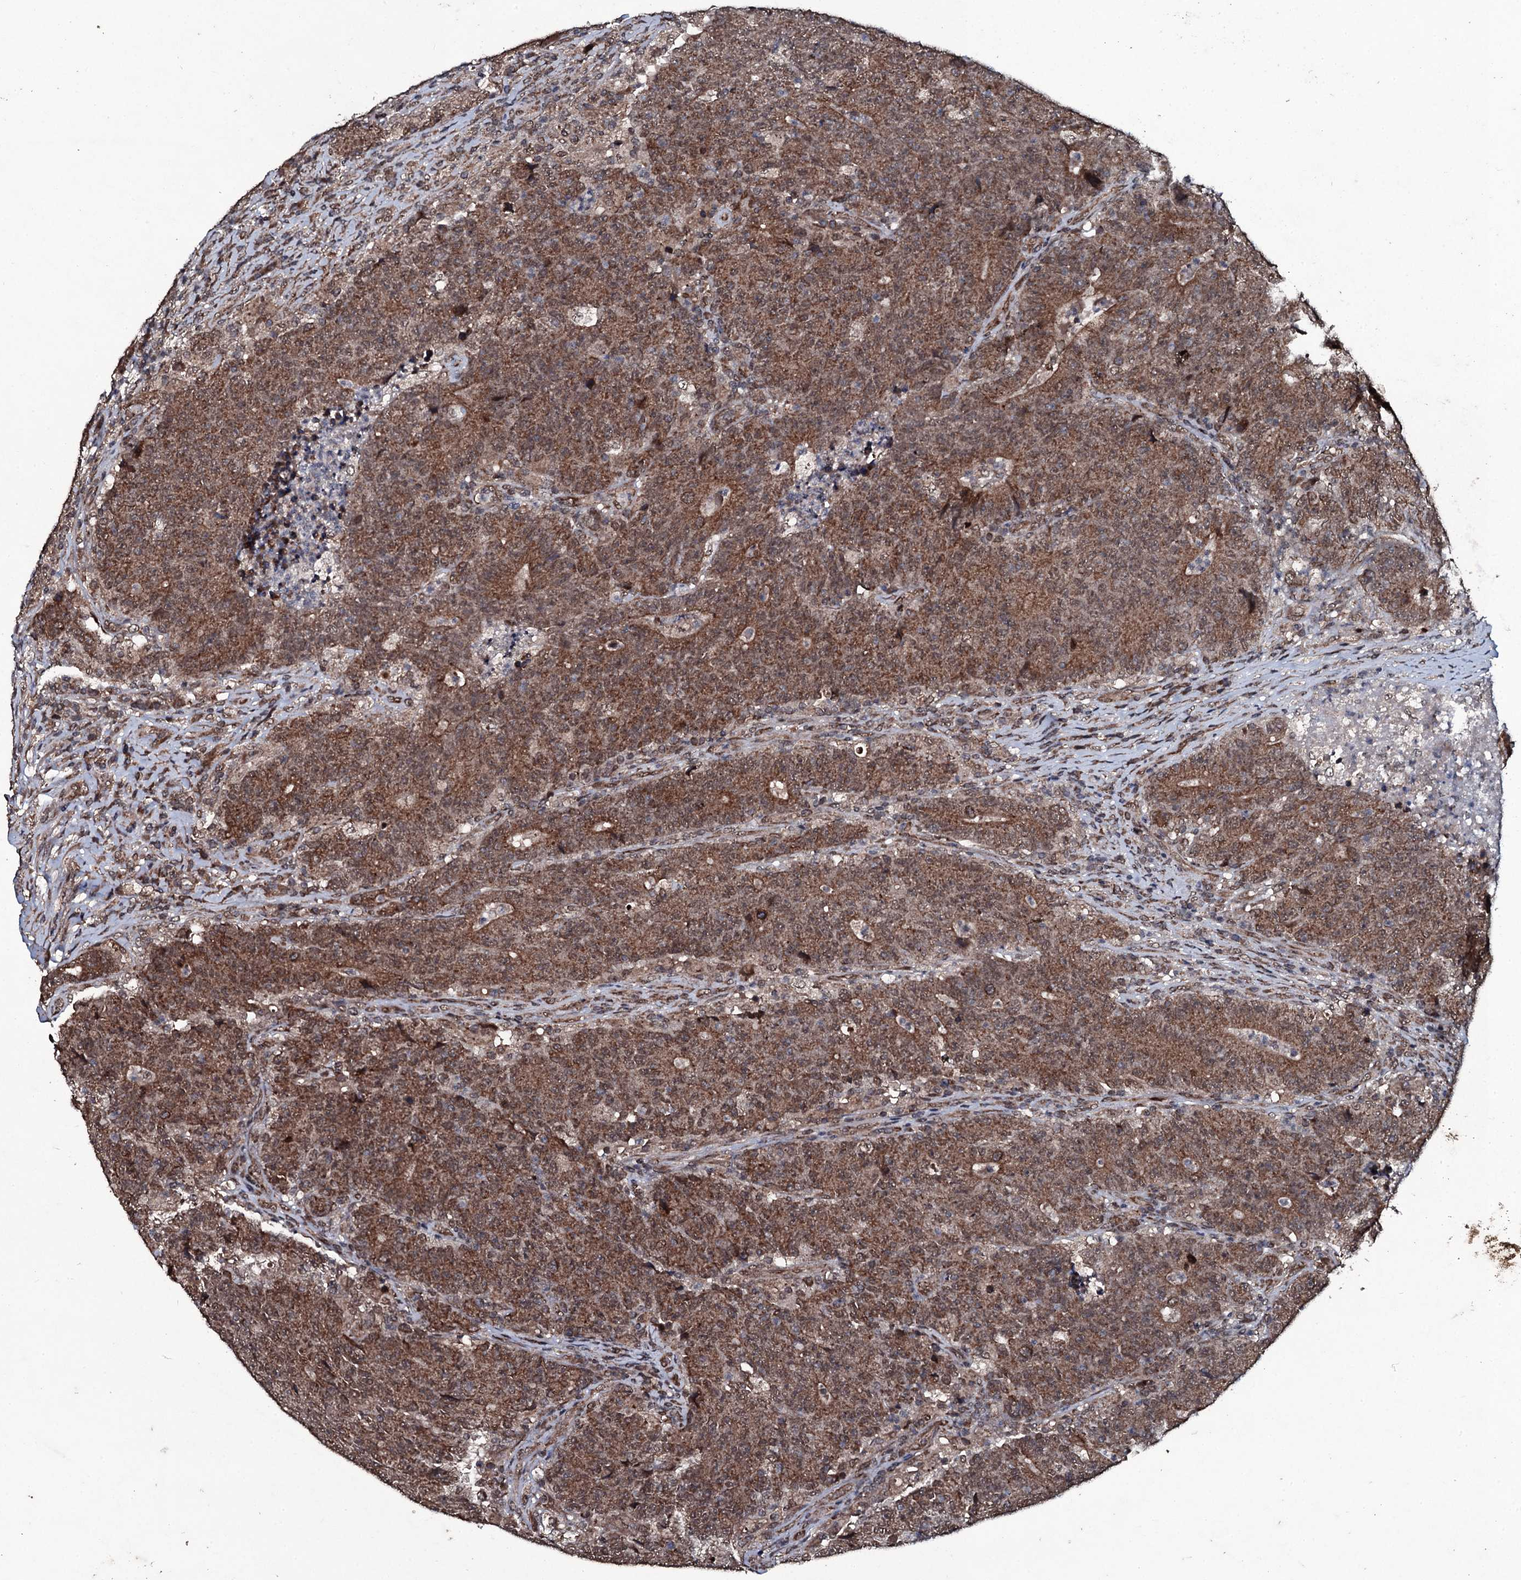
{"staining": {"intensity": "moderate", "quantity": ">75%", "location": "cytoplasmic/membranous"}, "tissue": "colorectal cancer", "cell_type": "Tumor cells", "image_type": "cancer", "snomed": [{"axis": "morphology", "description": "Adenocarcinoma, NOS"}, {"axis": "topography", "description": "Colon"}], "caption": "This is an image of immunohistochemistry (IHC) staining of adenocarcinoma (colorectal), which shows moderate positivity in the cytoplasmic/membranous of tumor cells.", "gene": "MRPS31", "patient": {"sex": "female", "age": 75}}